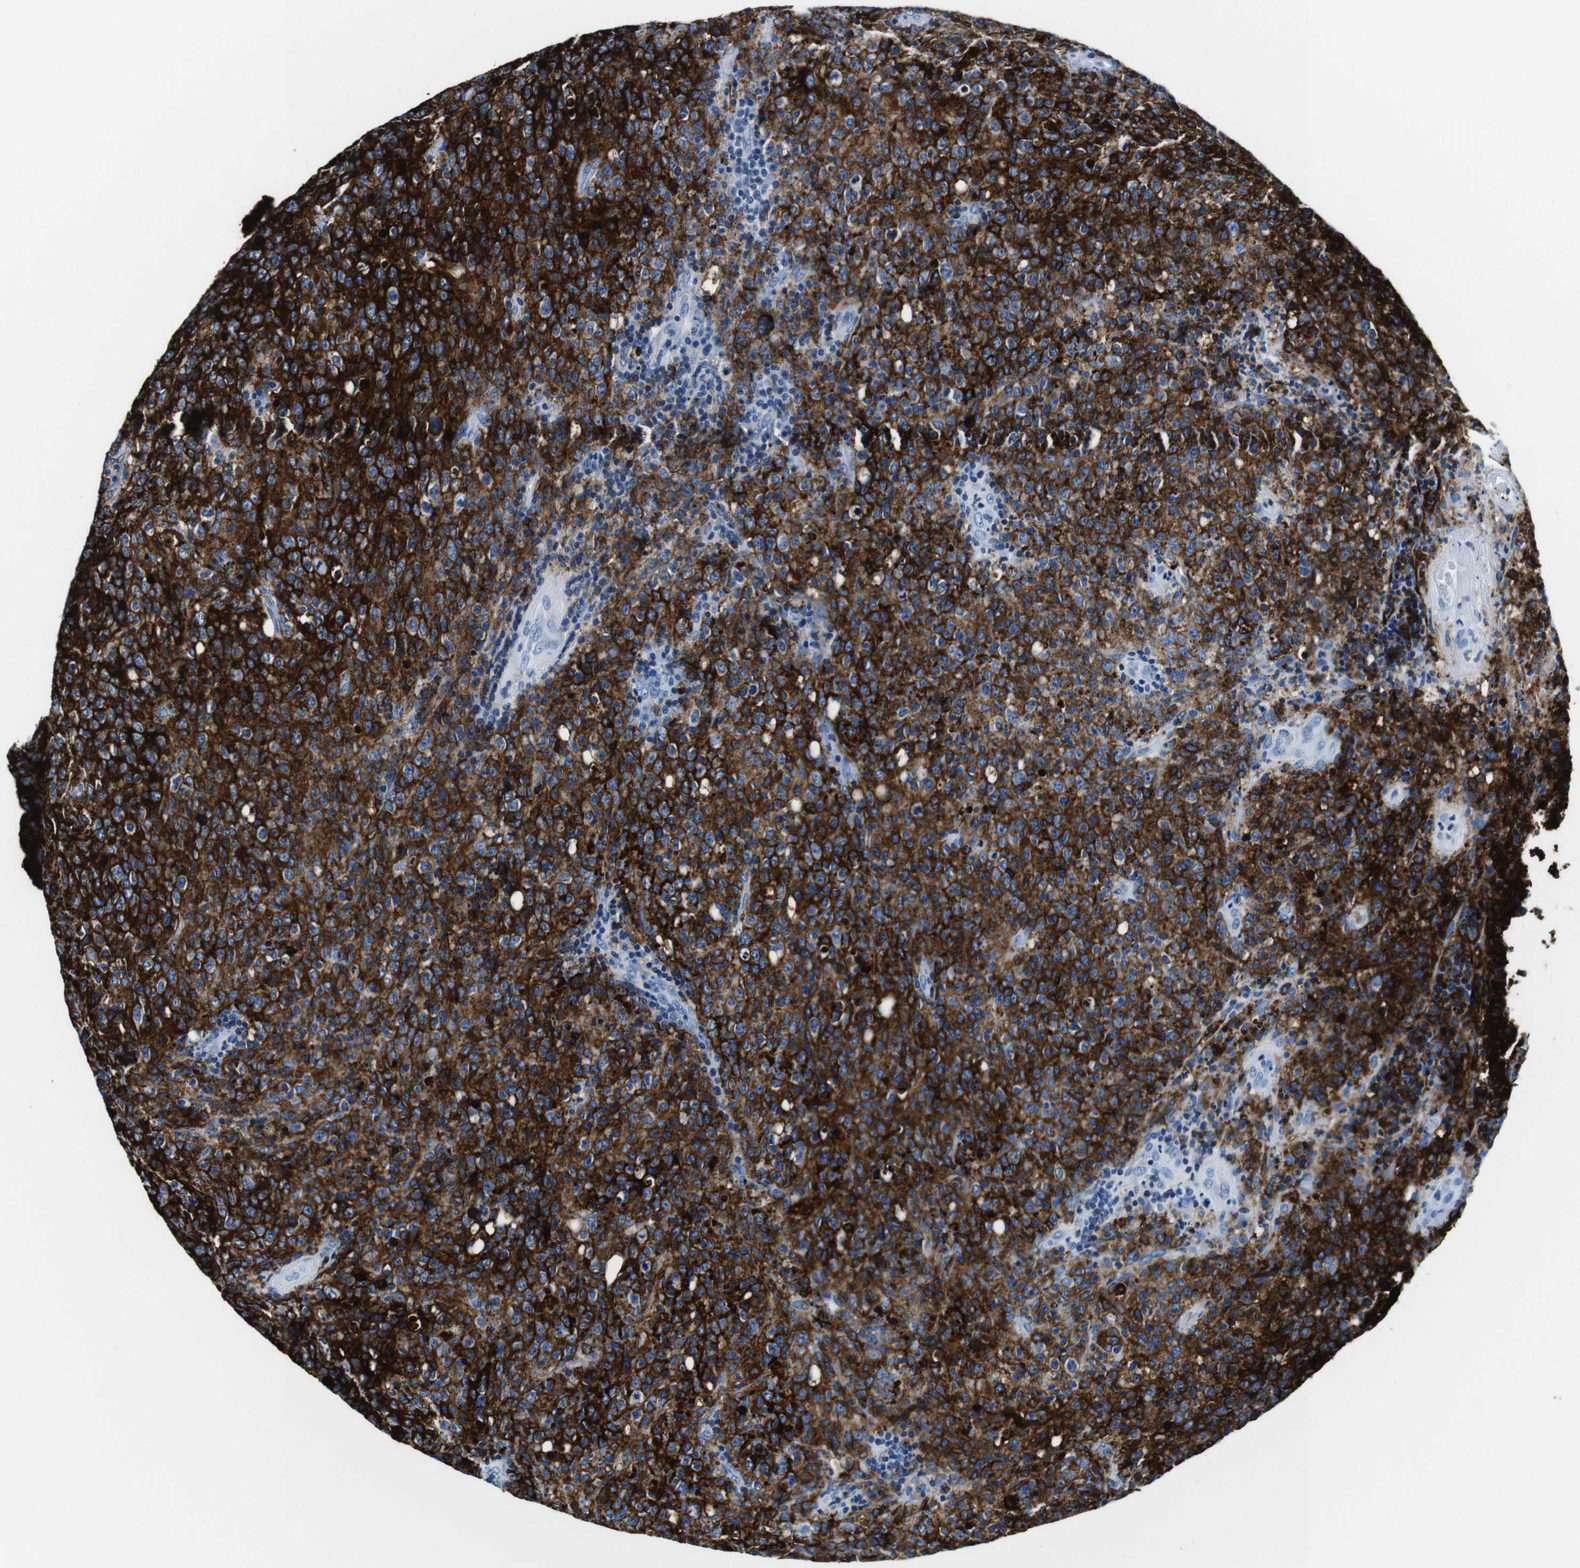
{"staining": {"intensity": "strong", "quantity": ">75%", "location": "cytoplasmic/membranous"}, "tissue": "lymphoma", "cell_type": "Tumor cells", "image_type": "cancer", "snomed": [{"axis": "morphology", "description": "Malignant lymphoma, non-Hodgkin's type, High grade"}, {"axis": "topography", "description": "Tonsil"}], "caption": "DAB (3,3'-diaminobenzidine) immunohistochemical staining of lymphoma displays strong cytoplasmic/membranous protein staining in approximately >75% of tumor cells. The staining was performed using DAB to visualize the protein expression in brown, while the nuclei were stained in blue with hematoxylin (Magnification: 20x).", "gene": "HLA-DRB1", "patient": {"sex": "female", "age": 36}}